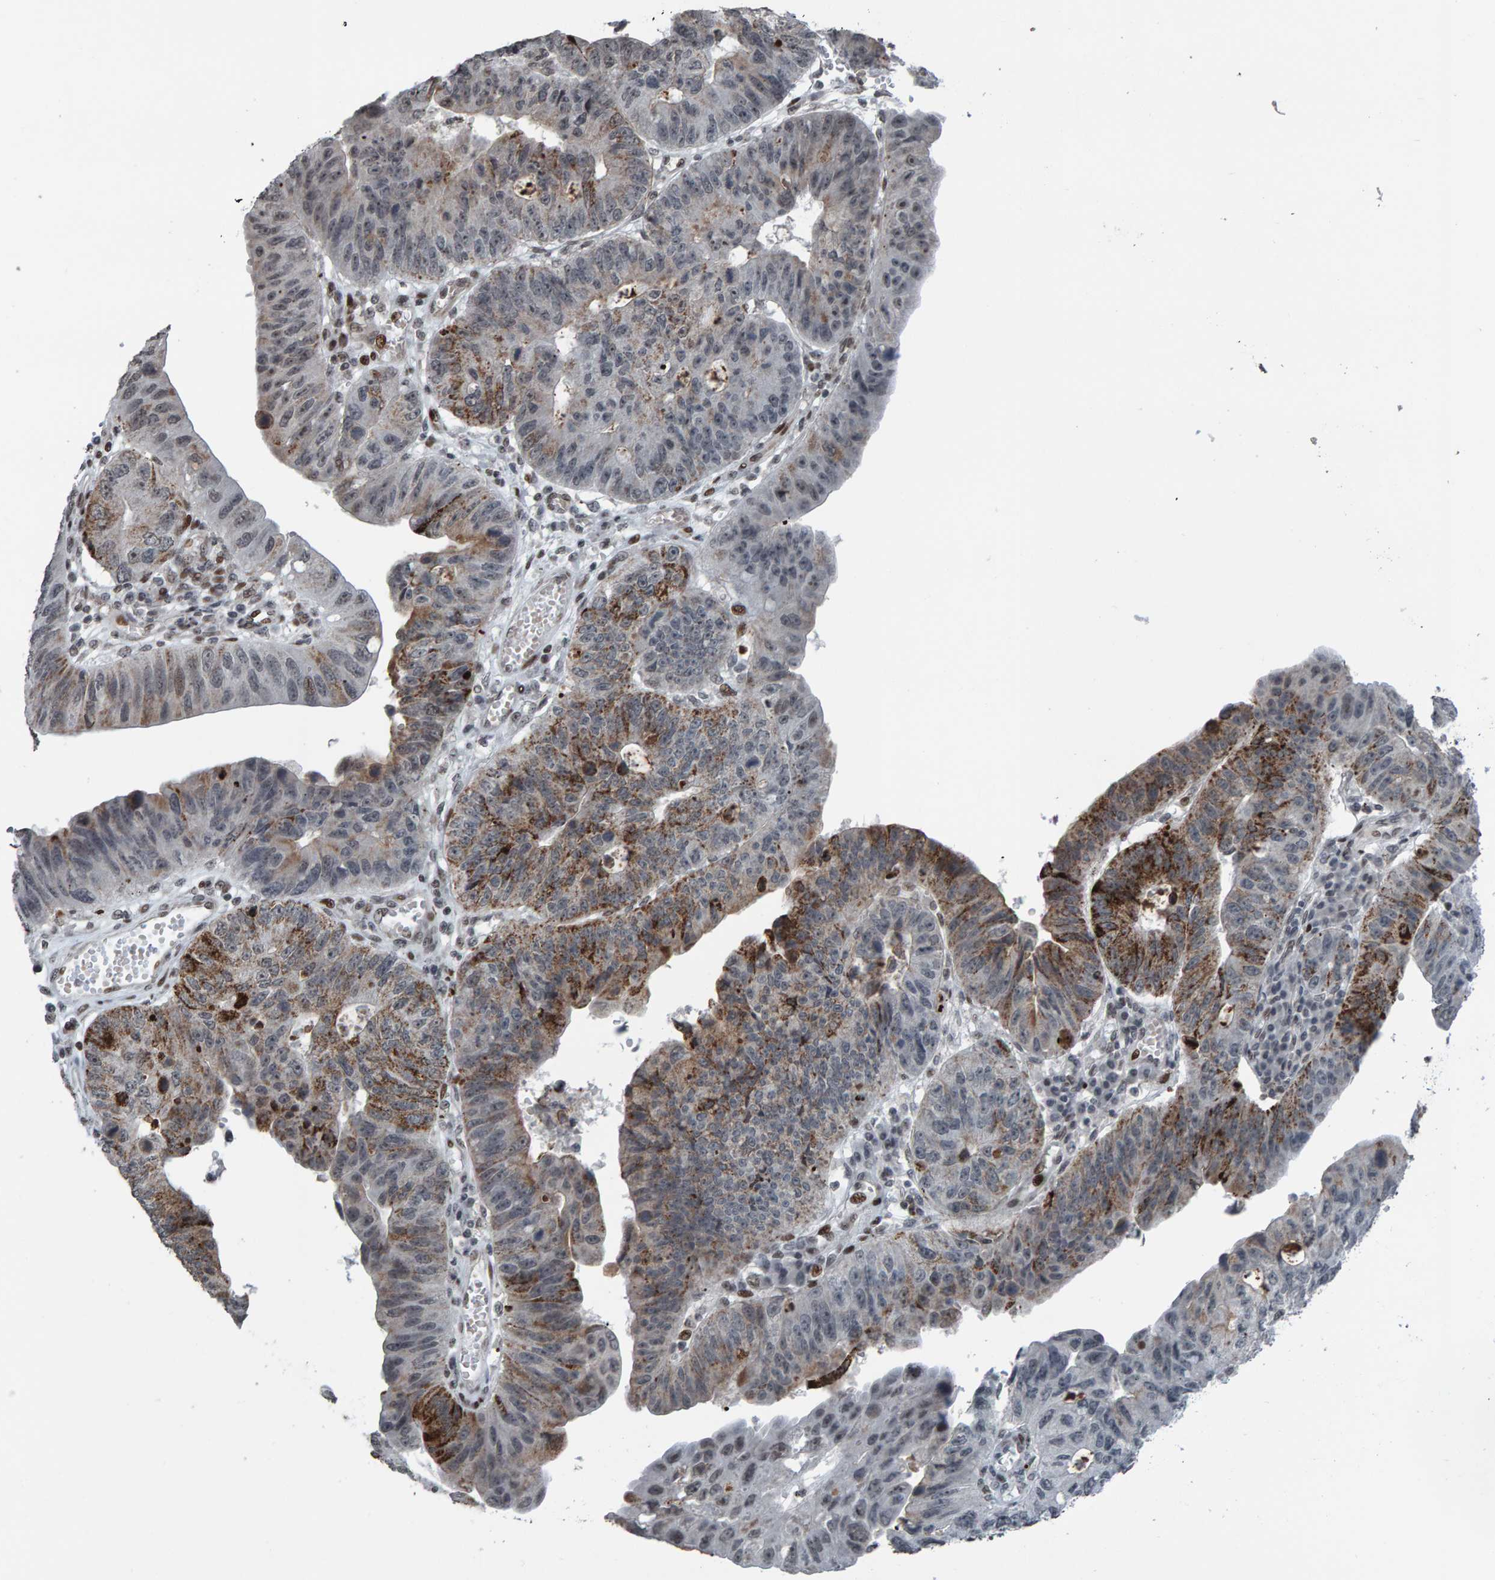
{"staining": {"intensity": "moderate", "quantity": "25%-75%", "location": "cytoplasmic/membranous"}, "tissue": "stomach cancer", "cell_type": "Tumor cells", "image_type": "cancer", "snomed": [{"axis": "morphology", "description": "Adenocarcinoma, NOS"}, {"axis": "topography", "description": "Stomach"}], "caption": "Immunohistochemical staining of stomach cancer displays medium levels of moderate cytoplasmic/membranous protein positivity in about 25%-75% of tumor cells.", "gene": "ZNF366", "patient": {"sex": "male", "age": 59}}